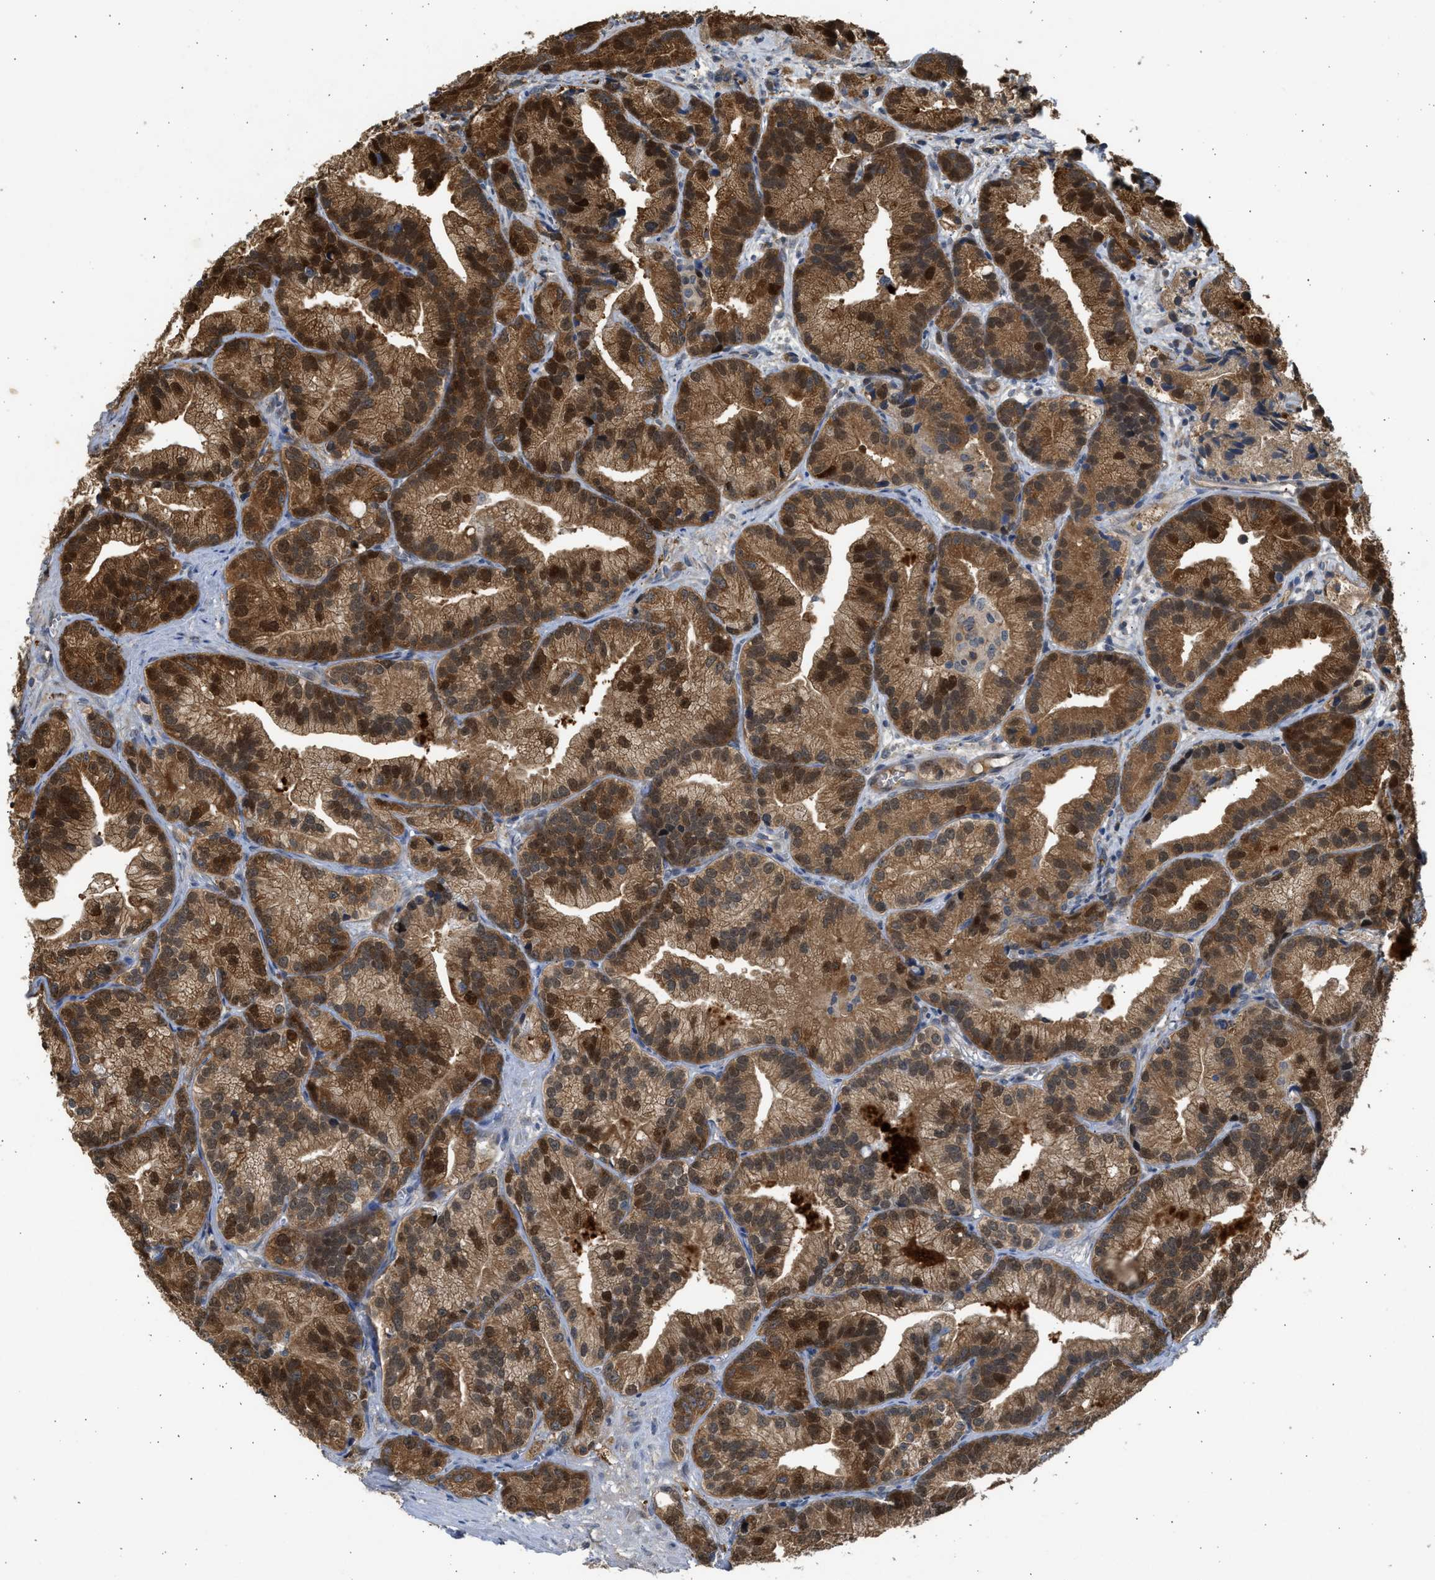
{"staining": {"intensity": "strong", "quantity": ">75%", "location": "cytoplasmic/membranous,nuclear"}, "tissue": "prostate cancer", "cell_type": "Tumor cells", "image_type": "cancer", "snomed": [{"axis": "morphology", "description": "Adenocarcinoma, Low grade"}, {"axis": "topography", "description": "Prostate"}], "caption": "Human adenocarcinoma (low-grade) (prostate) stained with a protein marker exhibits strong staining in tumor cells.", "gene": "MAPK7", "patient": {"sex": "male", "age": 89}}